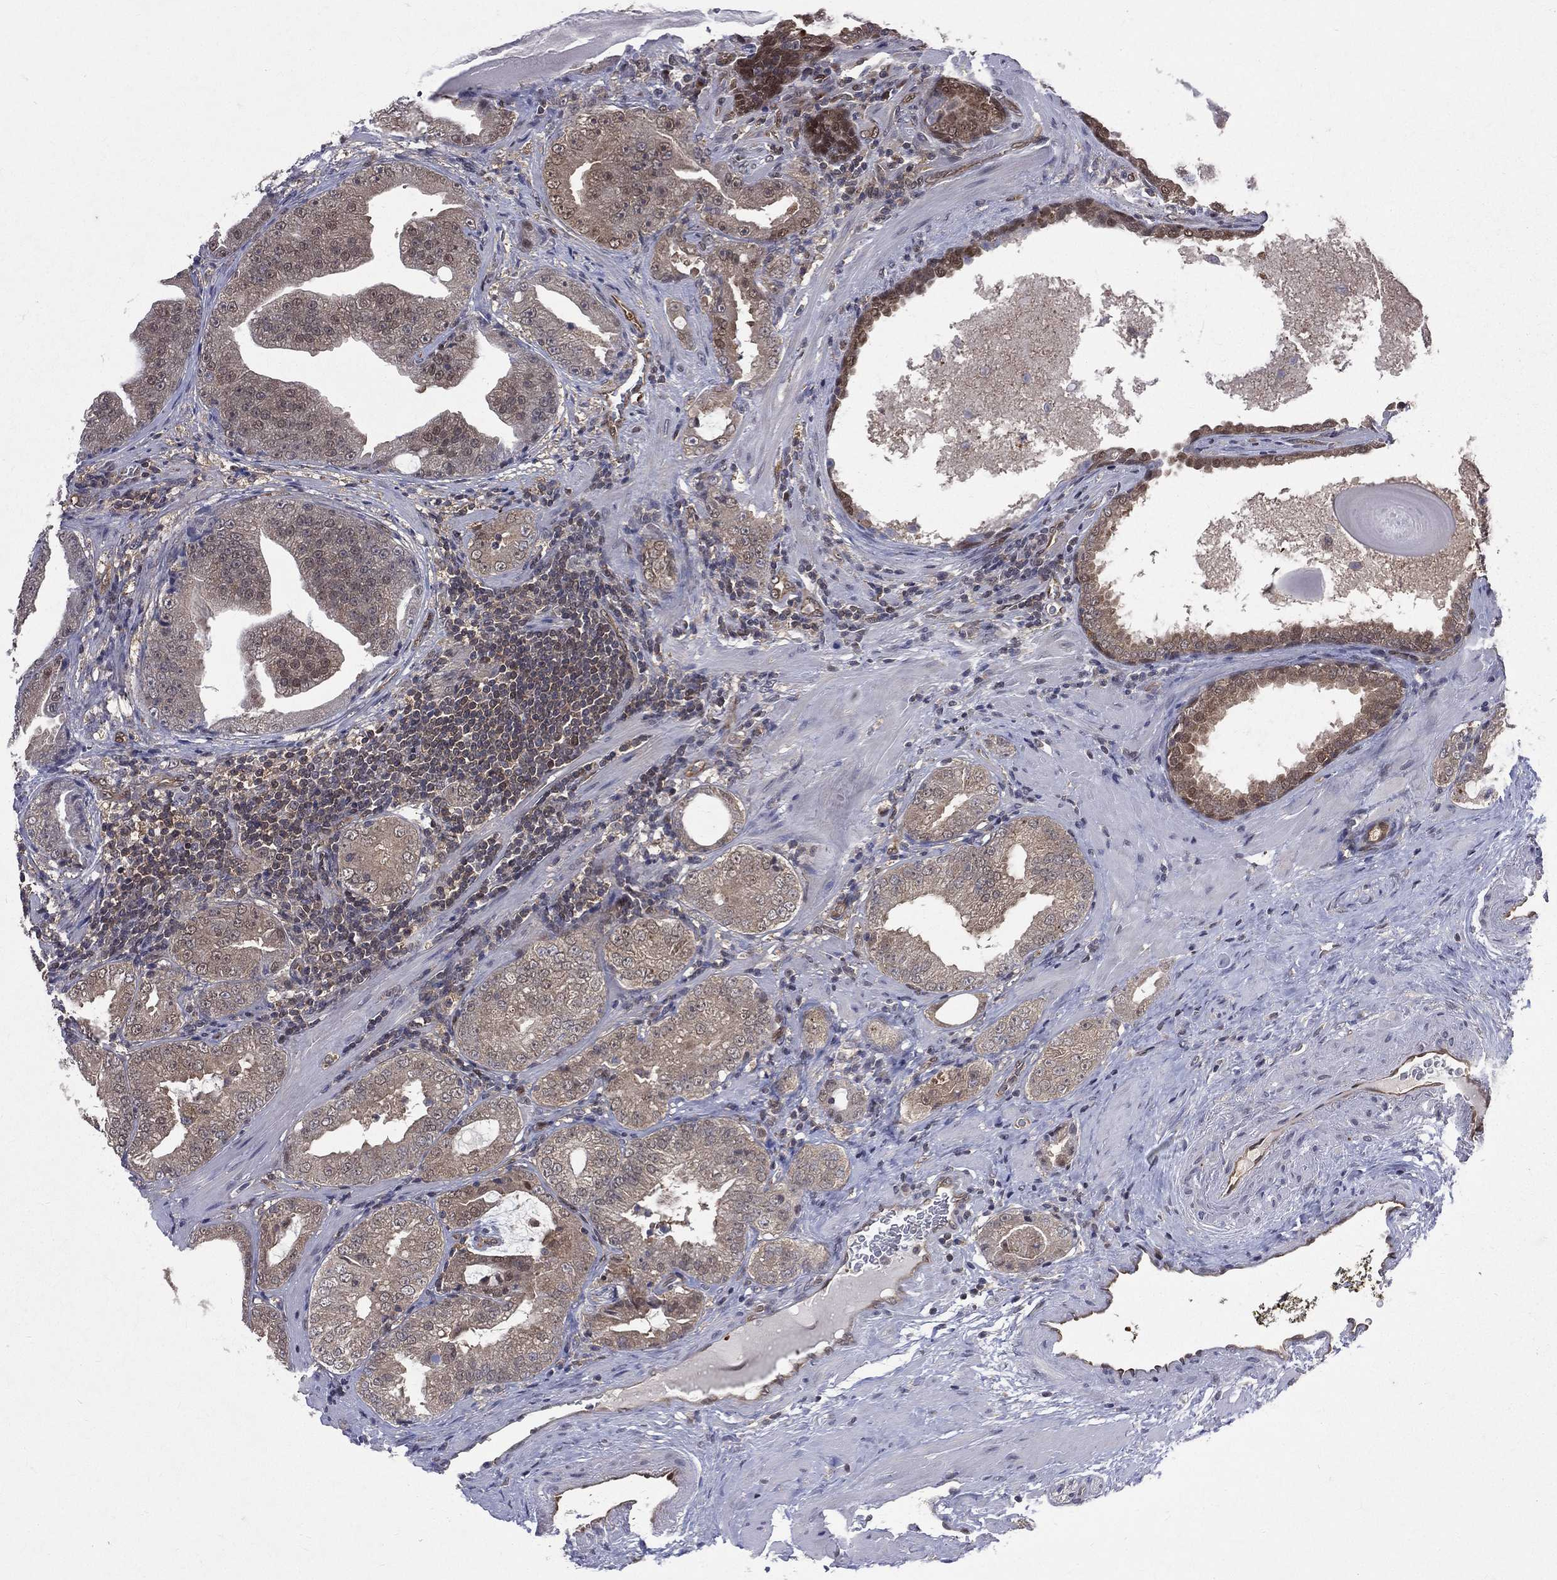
{"staining": {"intensity": "weak", "quantity": "25%-75%", "location": "cytoplasmic/membranous,nuclear"}, "tissue": "prostate cancer", "cell_type": "Tumor cells", "image_type": "cancer", "snomed": [{"axis": "morphology", "description": "Adenocarcinoma, Low grade"}, {"axis": "topography", "description": "Prostate"}], "caption": "Weak cytoplasmic/membranous and nuclear expression is seen in approximately 25%-75% of tumor cells in prostate low-grade adenocarcinoma.", "gene": "GMPR2", "patient": {"sex": "male", "age": 62}}